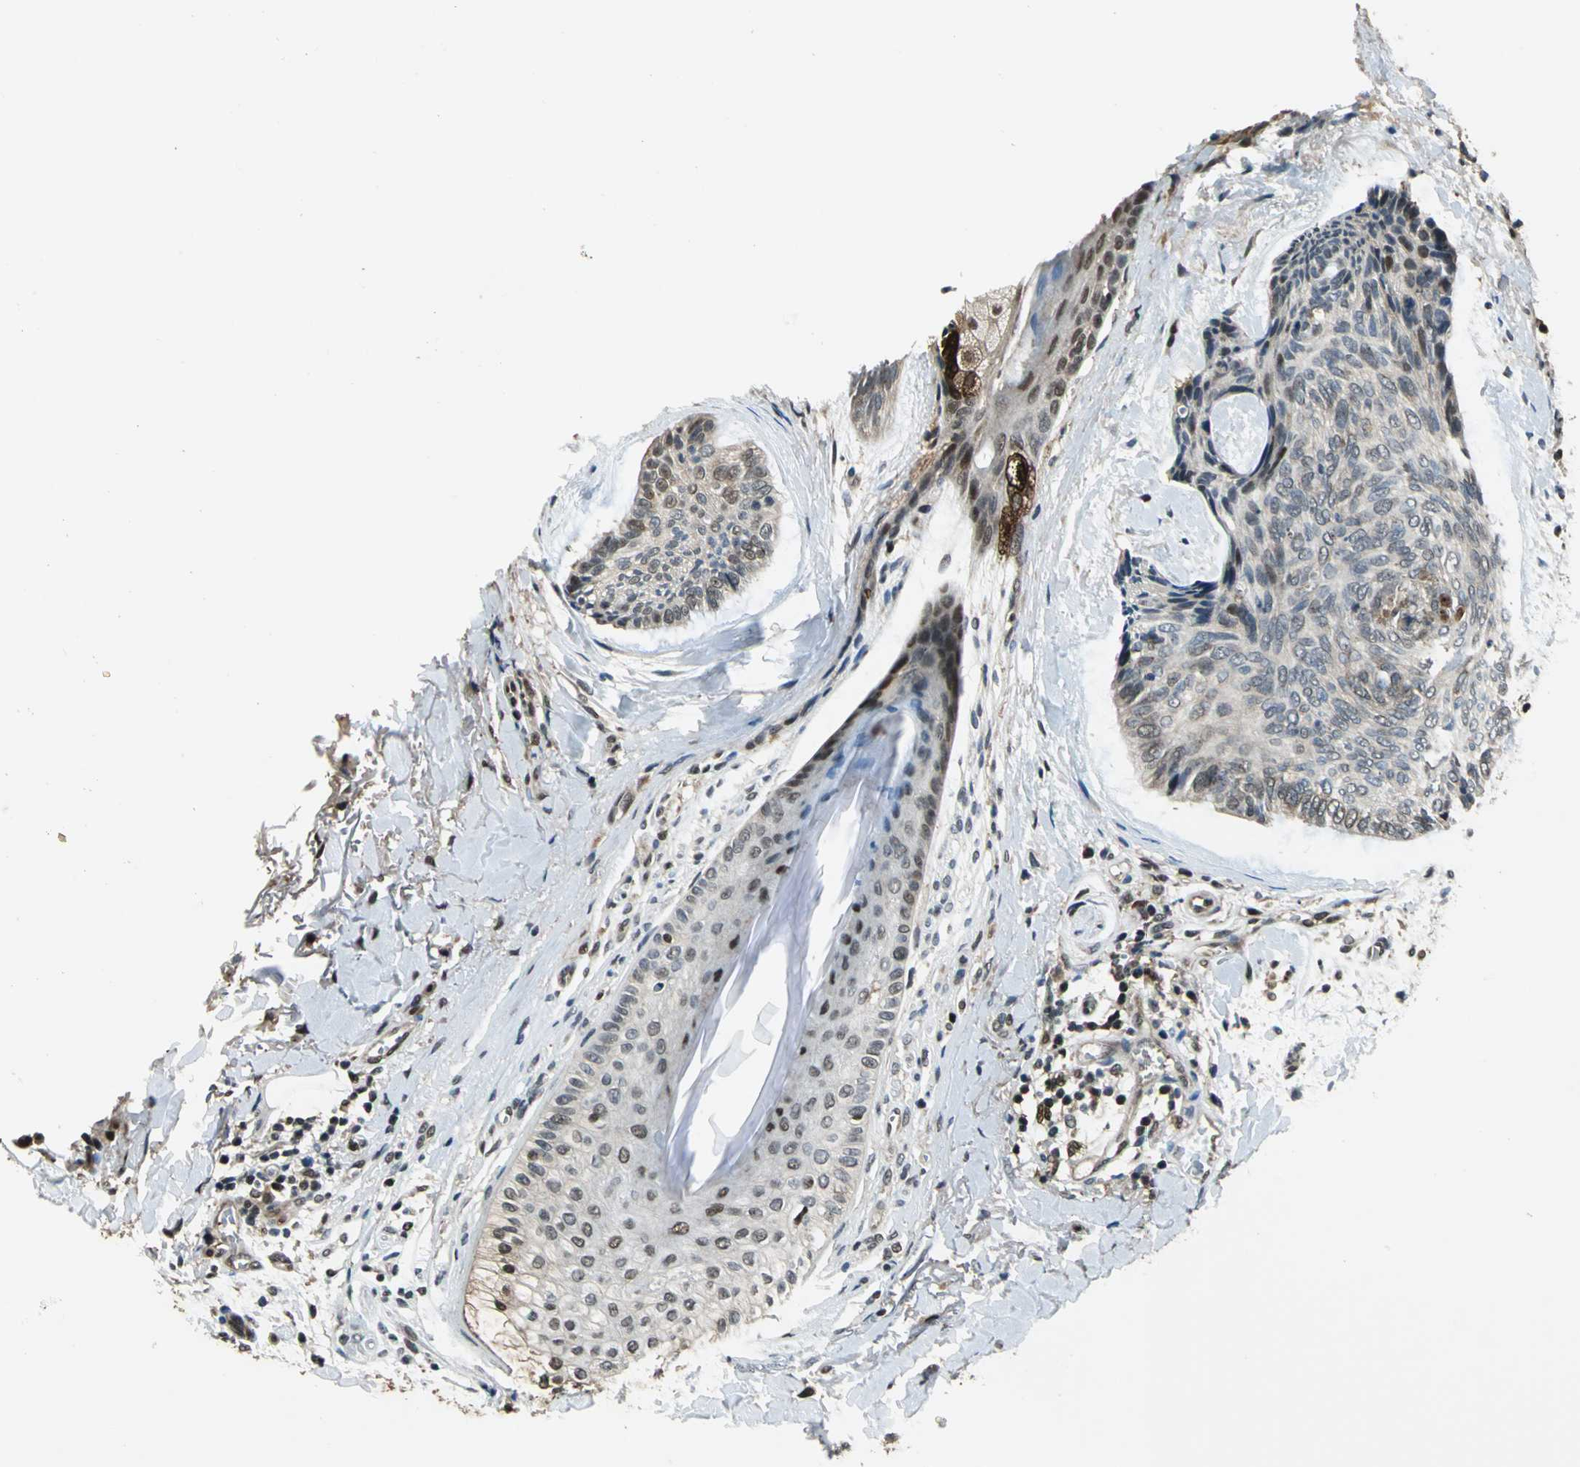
{"staining": {"intensity": "moderate", "quantity": "25%-75%", "location": "nuclear"}, "tissue": "skin cancer", "cell_type": "Tumor cells", "image_type": "cancer", "snomed": [{"axis": "morphology", "description": "Normal tissue, NOS"}, {"axis": "morphology", "description": "Basal cell carcinoma"}, {"axis": "topography", "description": "Skin"}], "caption": "Tumor cells display medium levels of moderate nuclear positivity in about 25%-75% of cells in human skin cancer.", "gene": "MIS18BP1", "patient": {"sex": "female", "age": 71}}